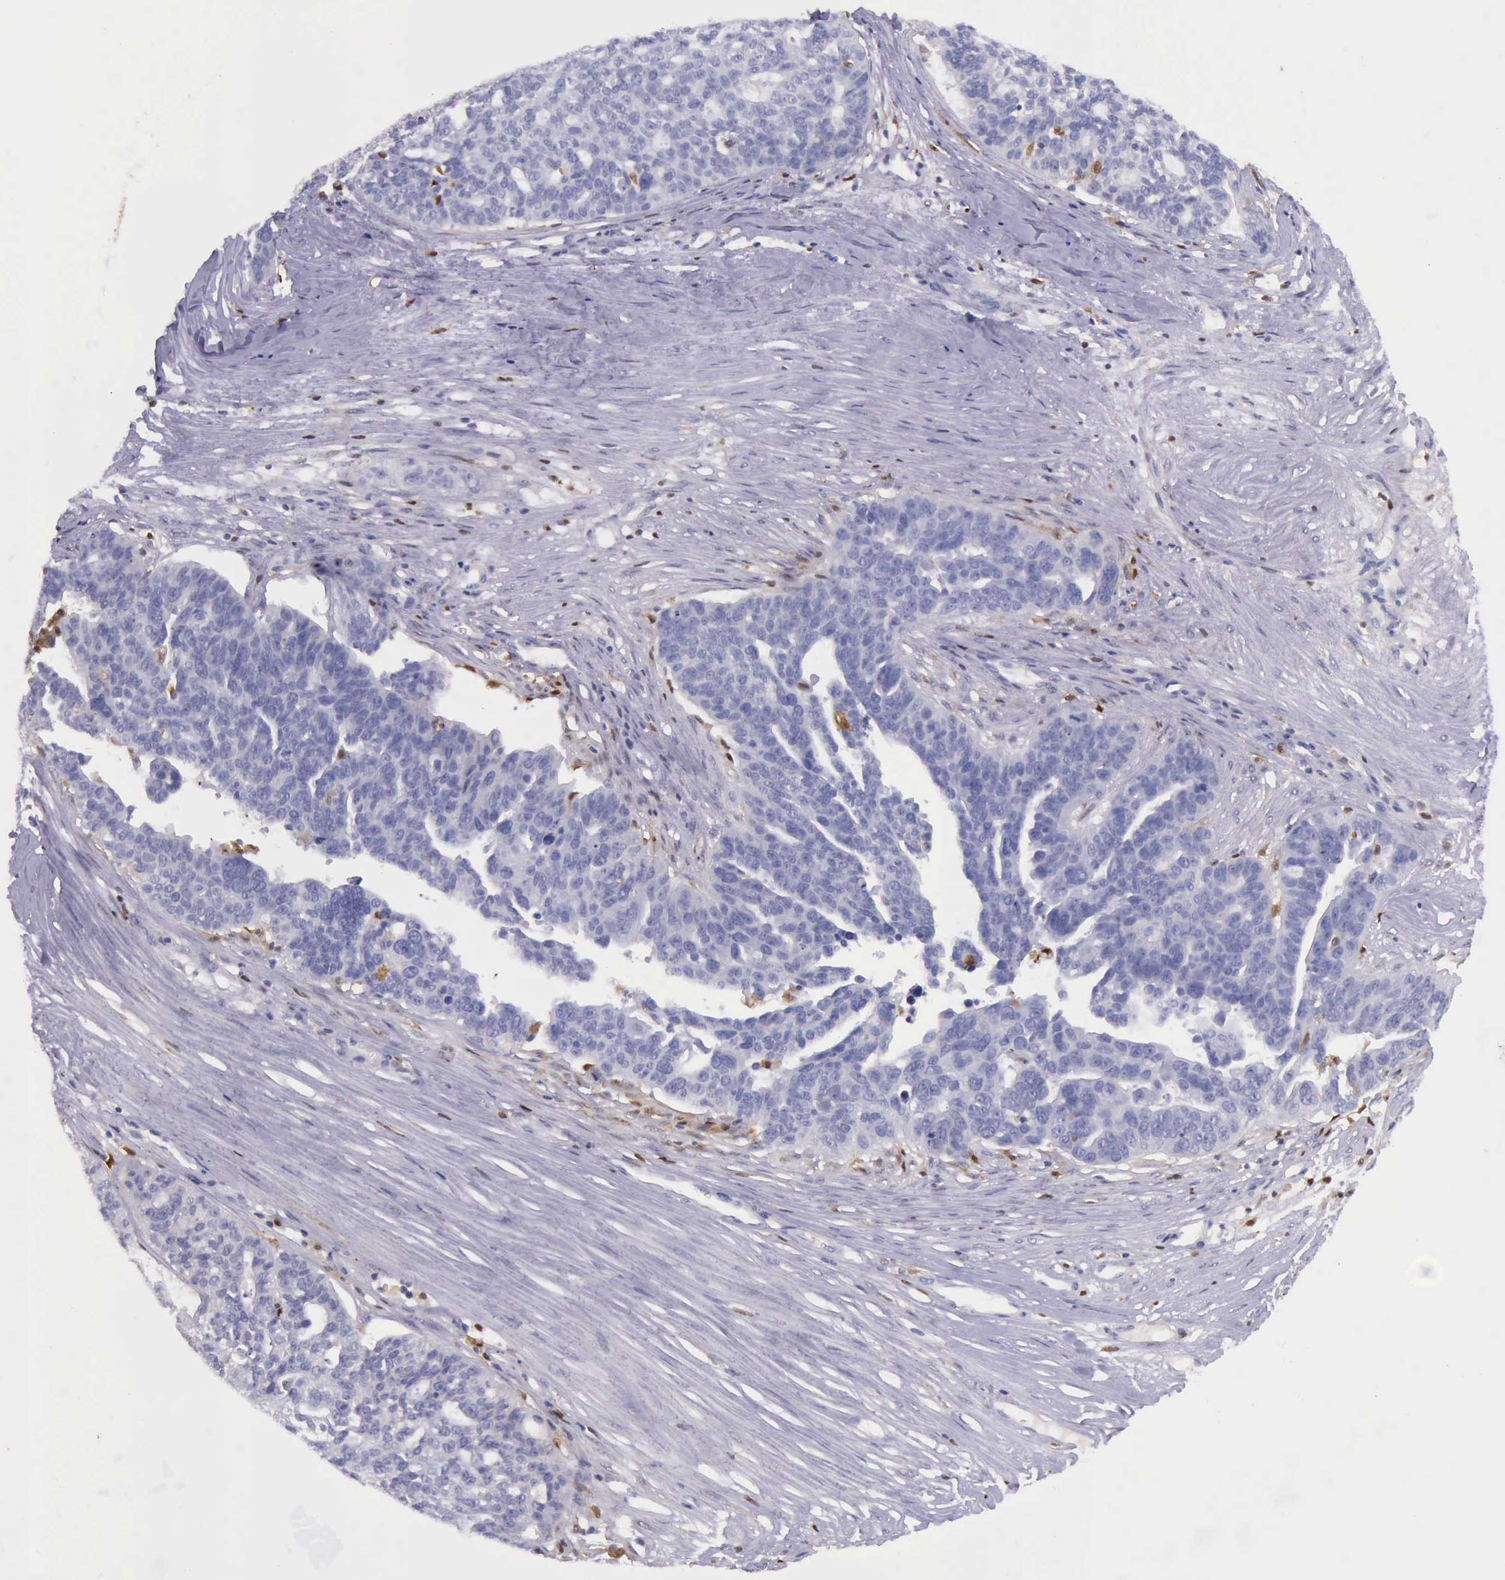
{"staining": {"intensity": "moderate", "quantity": "<25%", "location": "cytoplasmic/membranous,nuclear"}, "tissue": "ovarian cancer", "cell_type": "Tumor cells", "image_type": "cancer", "snomed": [{"axis": "morphology", "description": "Cystadenocarcinoma, serous, NOS"}, {"axis": "topography", "description": "Ovary"}], "caption": "This is a histology image of IHC staining of serous cystadenocarcinoma (ovarian), which shows moderate expression in the cytoplasmic/membranous and nuclear of tumor cells.", "gene": "TYMP", "patient": {"sex": "female", "age": 59}}